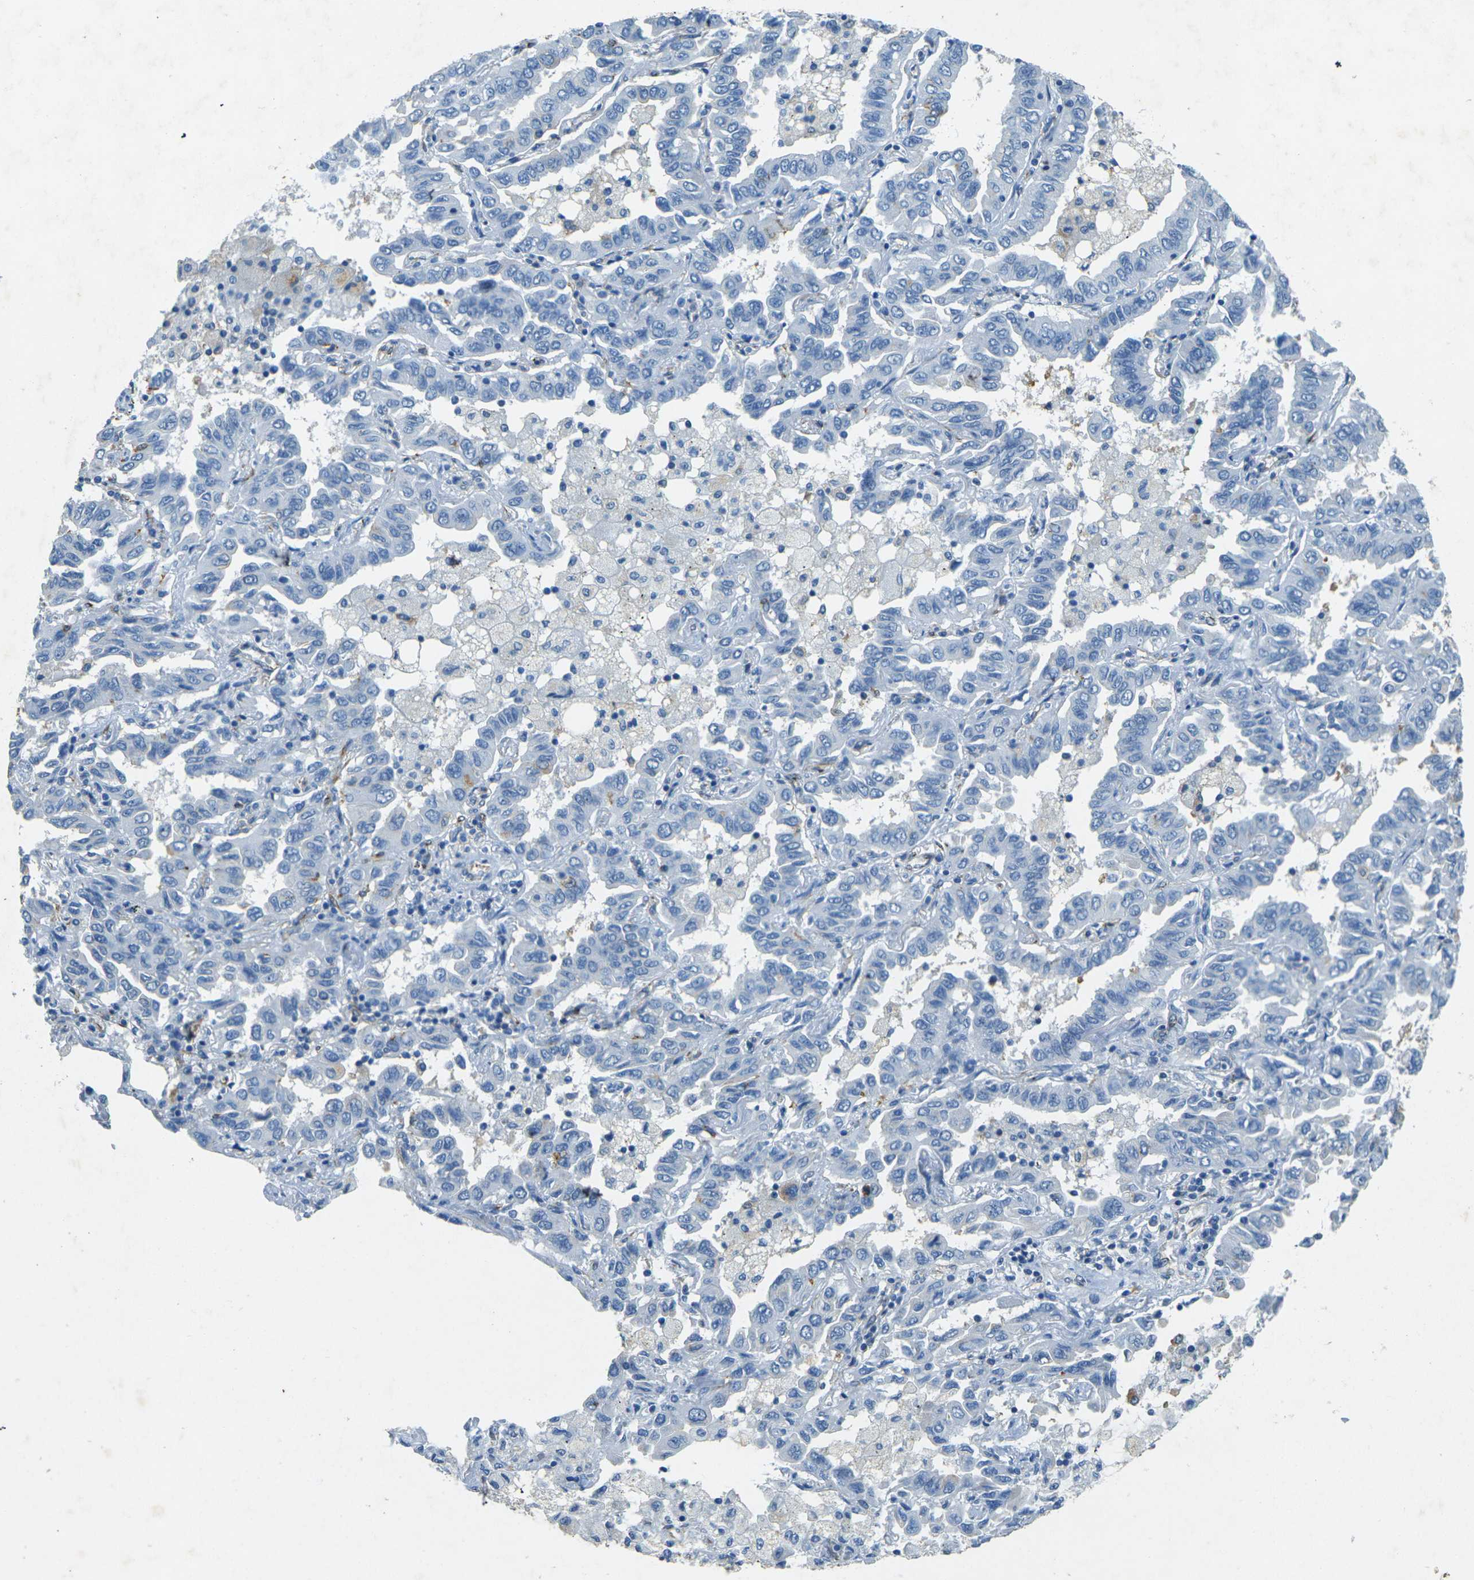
{"staining": {"intensity": "negative", "quantity": "none", "location": "none"}, "tissue": "lung cancer", "cell_type": "Tumor cells", "image_type": "cancer", "snomed": [{"axis": "morphology", "description": "Adenocarcinoma, NOS"}, {"axis": "topography", "description": "Lung"}], "caption": "Micrograph shows no protein staining in tumor cells of lung cancer tissue.", "gene": "SORT1", "patient": {"sex": "male", "age": 64}}